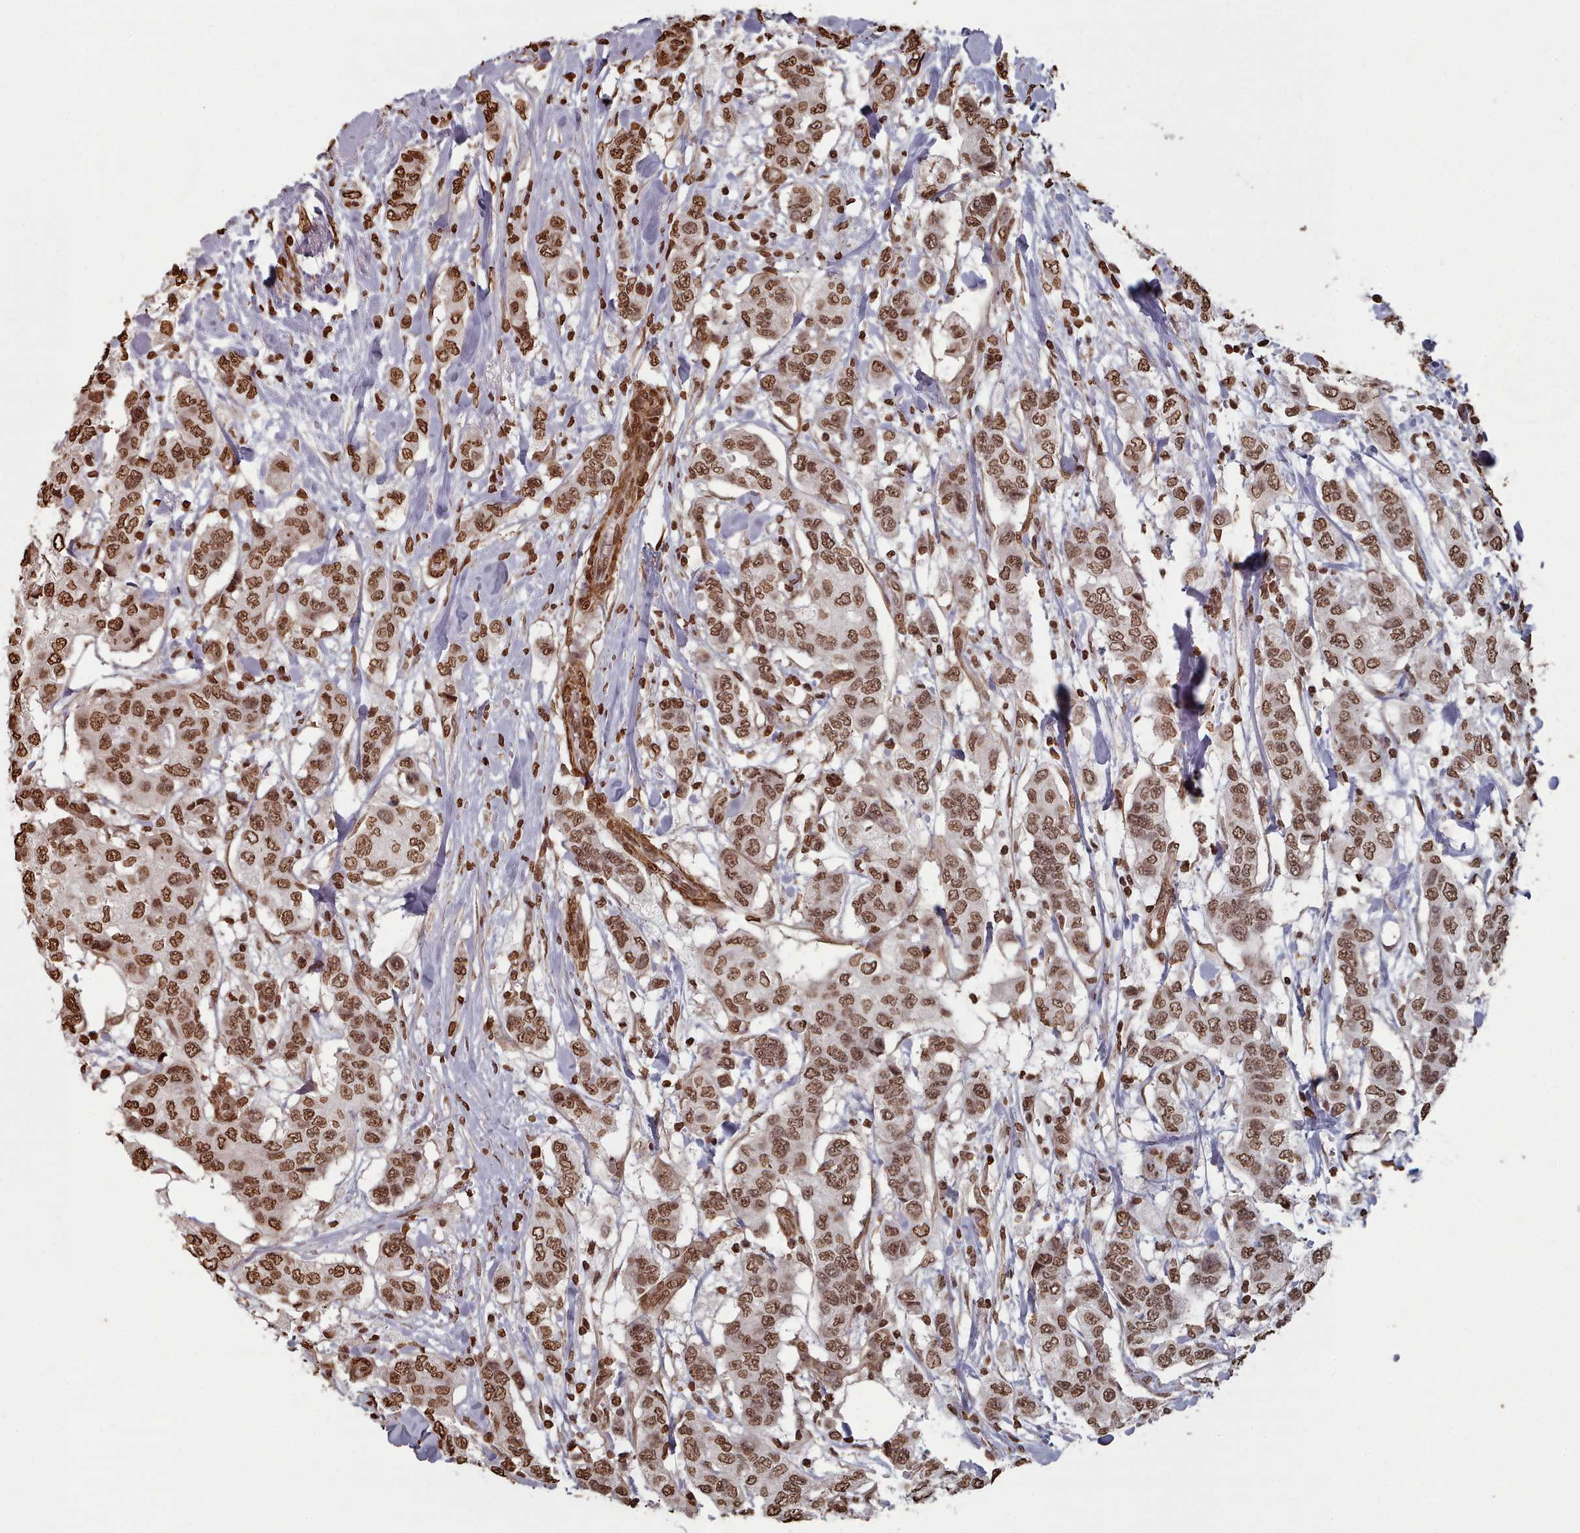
{"staining": {"intensity": "strong", "quantity": ">75%", "location": "nuclear"}, "tissue": "breast cancer", "cell_type": "Tumor cells", "image_type": "cancer", "snomed": [{"axis": "morphology", "description": "Lobular carcinoma"}, {"axis": "topography", "description": "Breast"}], "caption": "Immunohistochemistry (DAB (3,3'-diaminobenzidine)) staining of human breast cancer (lobular carcinoma) exhibits strong nuclear protein positivity in about >75% of tumor cells.", "gene": "PLEKHG5", "patient": {"sex": "female", "age": 51}}